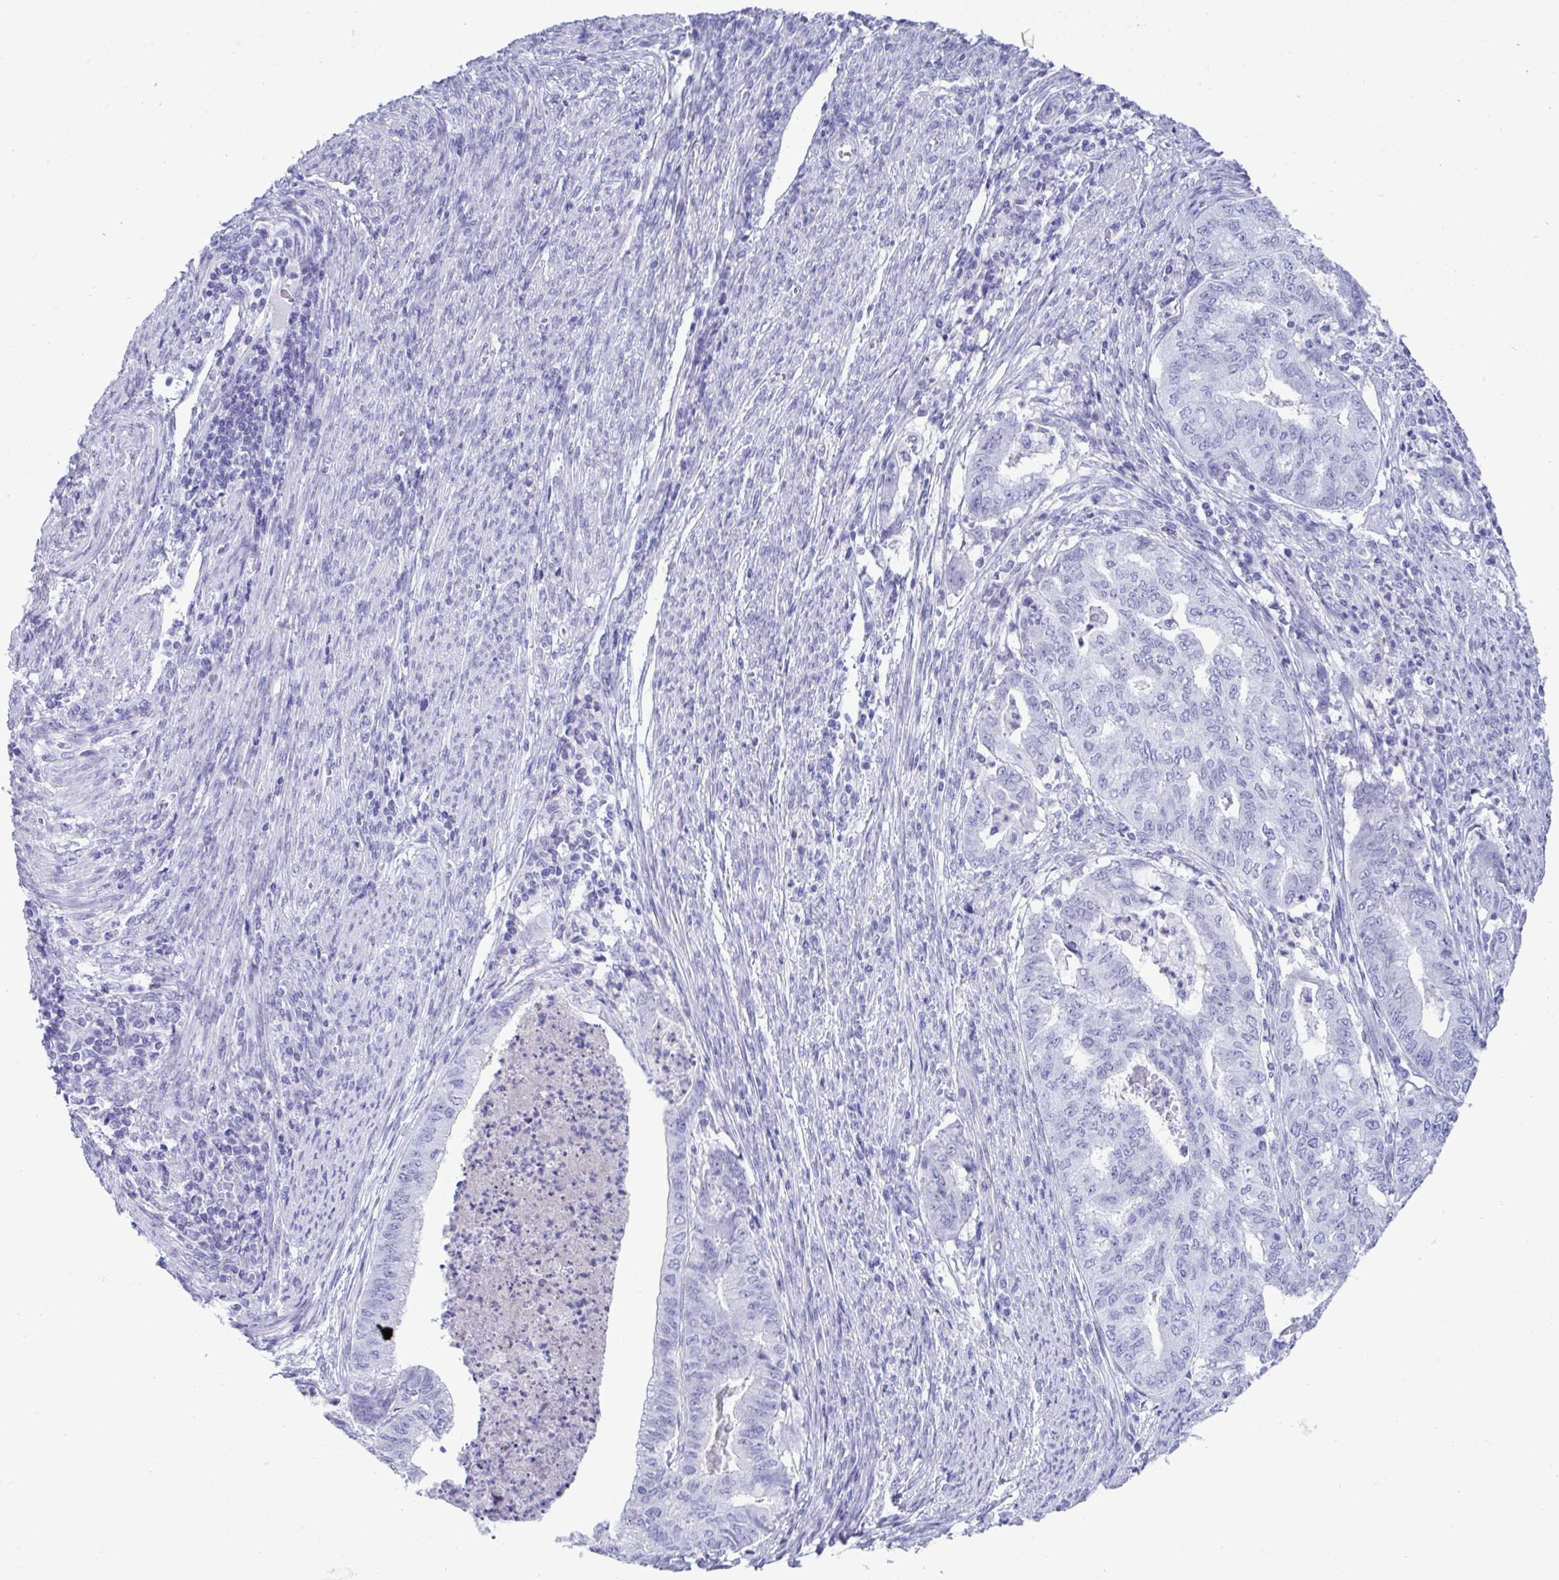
{"staining": {"intensity": "negative", "quantity": "none", "location": "none"}, "tissue": "endometrial cancer", "cell_type": "Tumor cells", "image_type": "cancer", "snomed": [{"axis": "morphology", "description": "Adenocarcinoma, NOS"}, {"axis": "topography", "description": "Endometrium"}], "caption": "This is an immunohistochemistry (IHC) image of endometrial adenocarcinoma. There is no staining in tumor cells.", "gene": "CDX4", "patient": {"sex": "female", "age": 79}}